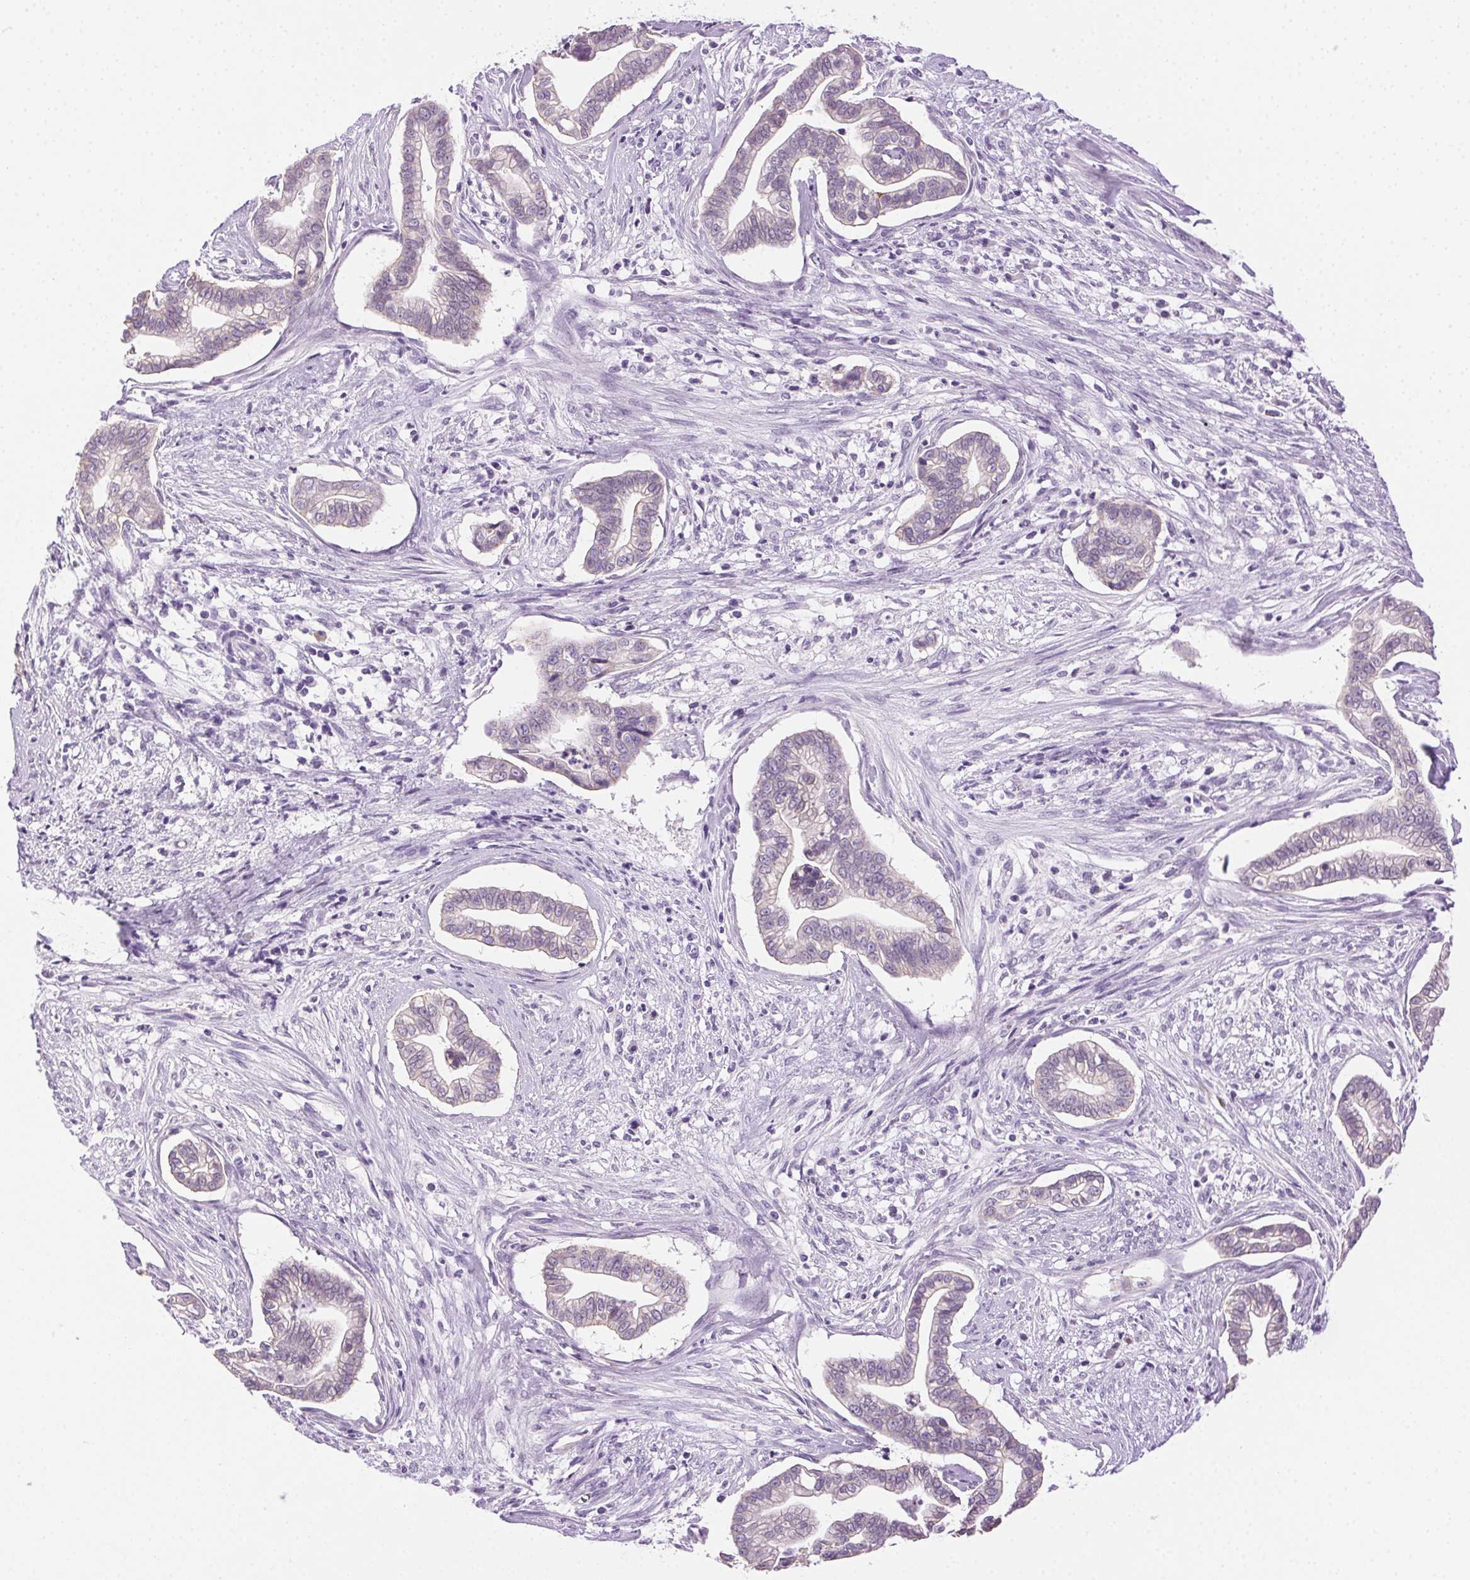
{"staining": {"intensity": "negative", "quantity": "none", "location": "none"}, "tissue": "cervical cancer", "cell_type": "Tumor cells", "image_type": "cancer", "snomed": [{"axis": "morphology", "description": "Adenocarcinoma, NOS"}, {"axis": "topography", "description": "Cervix"}], "caption": "There is no significant expression in tumor cells of adenocarcinoma (cervical).", "gene": "CLDN10", "patient": {"sex": "female", "age": 62}}